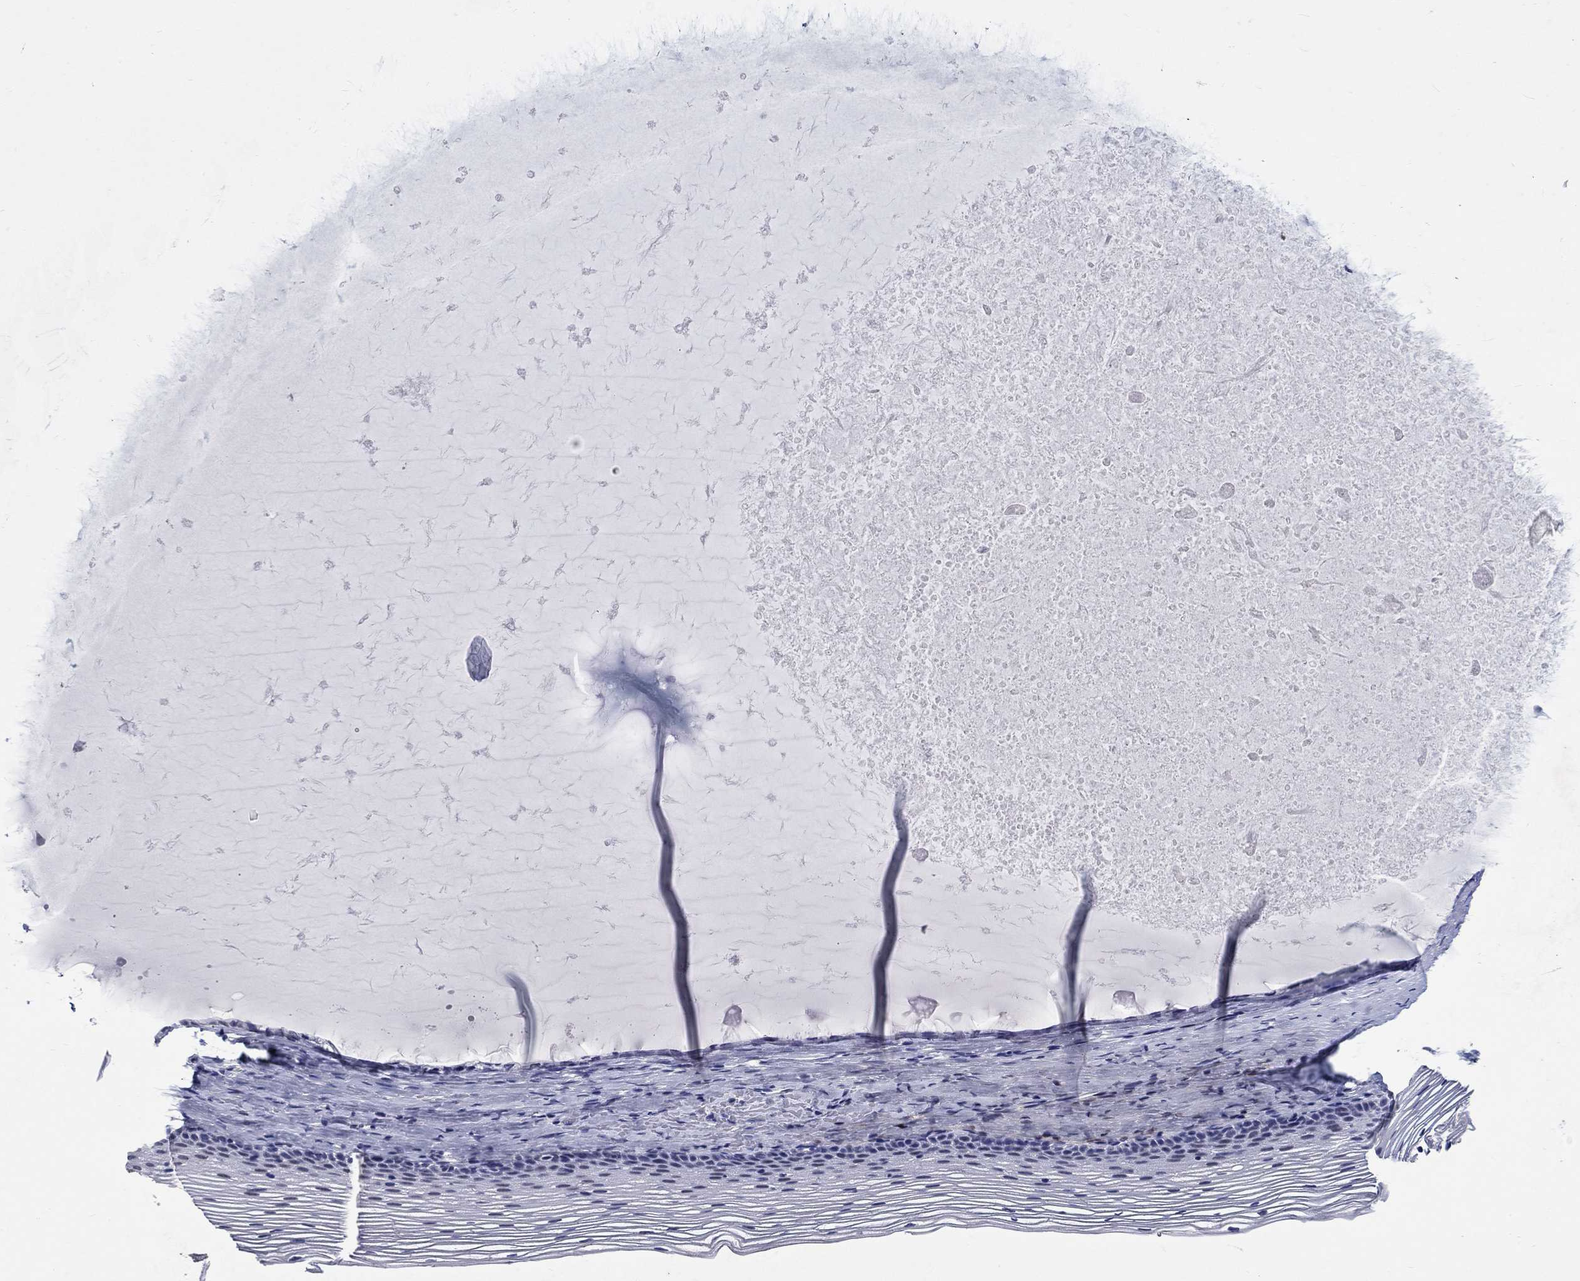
{"staining": {"intensity": "negative", "quantity": "none", "location": "none"}, "tissue": "cervix", "cell_type": "Glandular cells", "image_type": "normal", "snomed": [{"axis": "morphology", "description": "Normal tissue, NOS"}, {"axis": "topography", "description": "Cervix"}], "caption": "Photomicrograph shows no significant protein staining in glandular cells of benign cervix.", "gene": "GRIN1", "patient": {"sex": "female", "age": 39}}